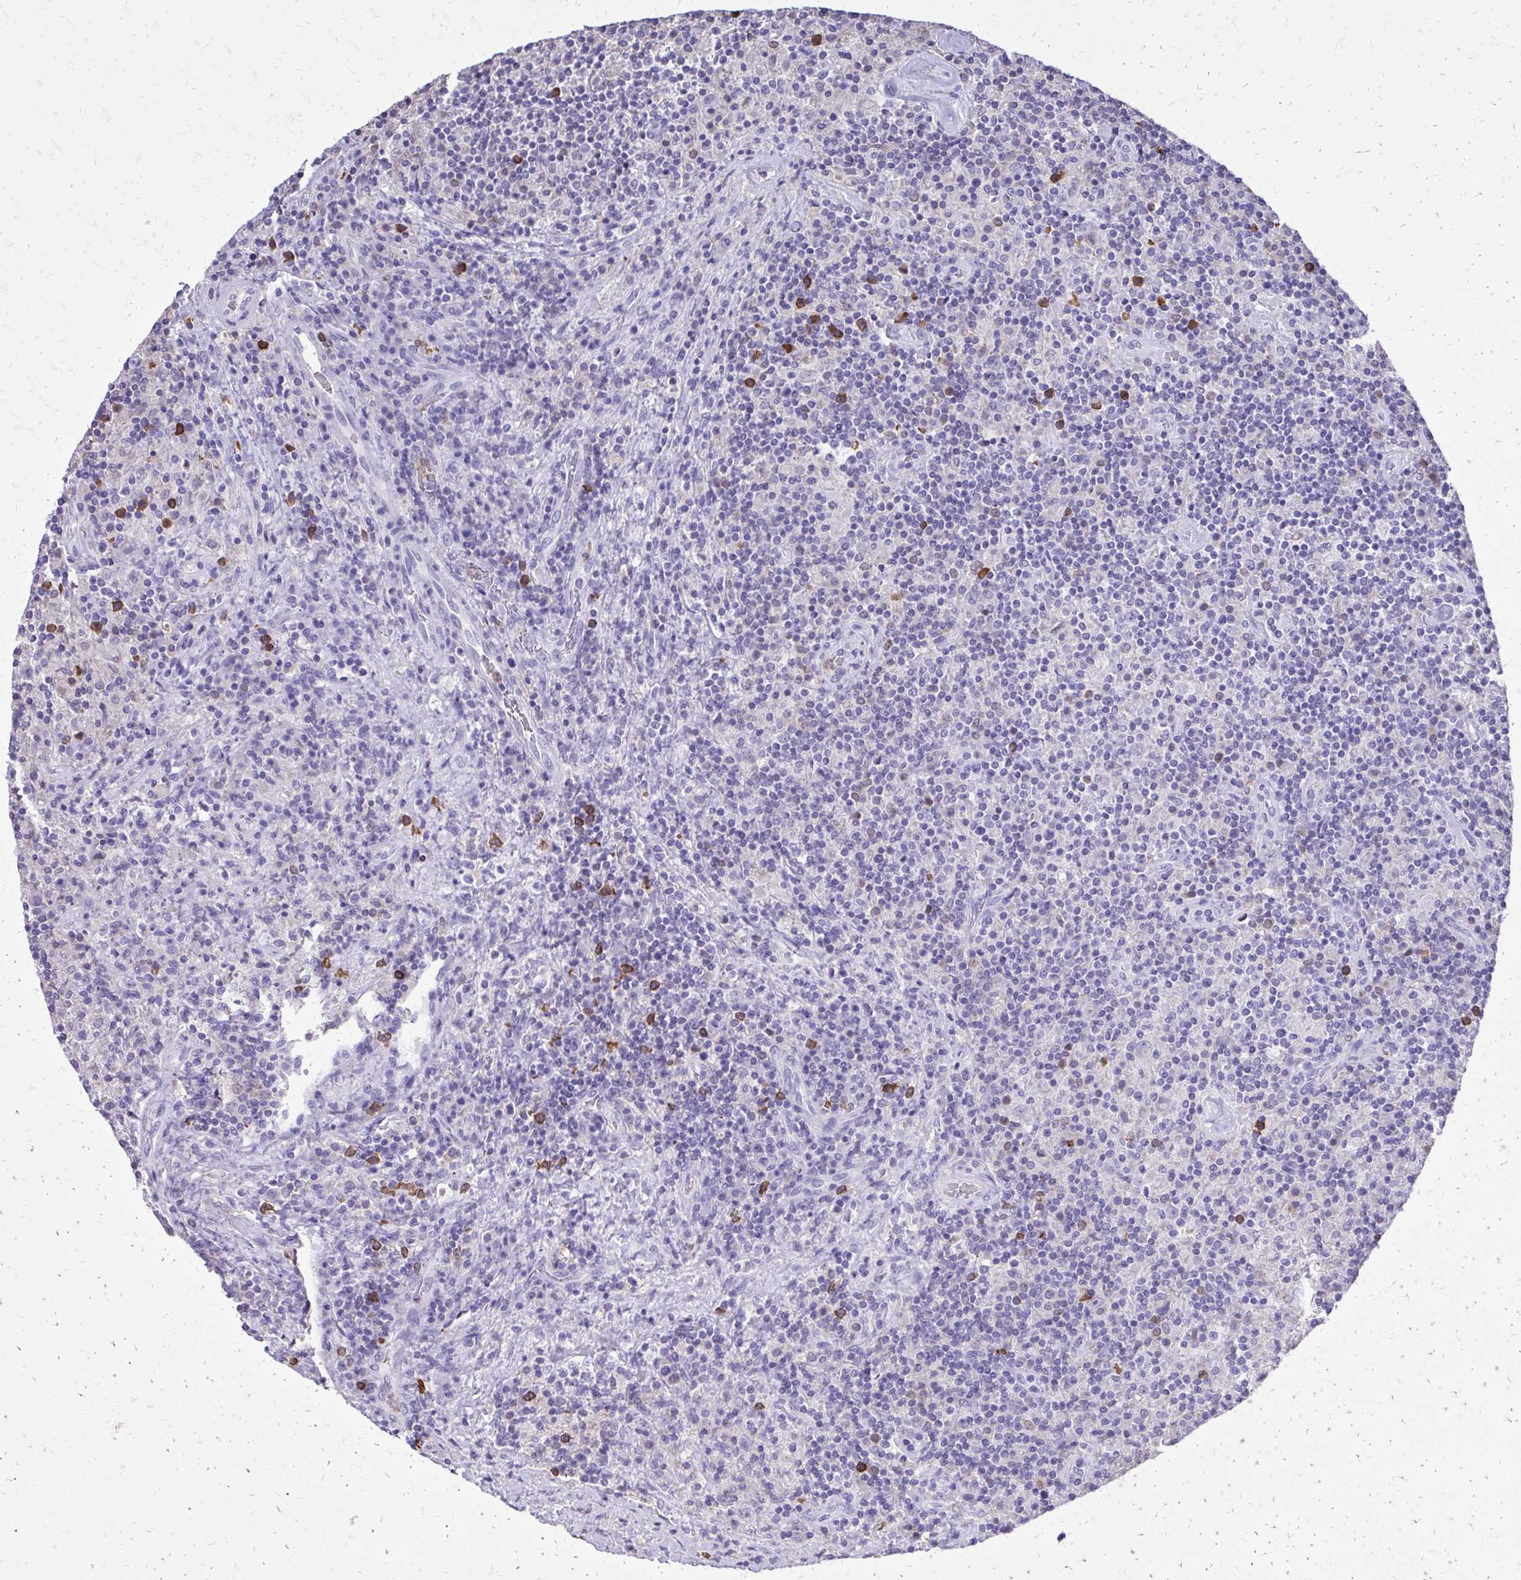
{"staining": {"intensity": "negative", "quantity": "none", "location": "none"}, "tissue": "lymphoma", "cell_type": "Tumor cells", "image_type": "cancer", "snomed": [{"axis": "morphology", "description": "Hodgkin's disease, NOS"}, {"axis": "topography", "description": "Lymph node"}], "caption": "Tumor cells show no significant staining in Hodgkin's disease. Brightfield microscopy of immunohistochemistry stained with DAB (brown) and hematoxylin (blue), captured at high magnification.", "gene": "CAT", "patient": {"sex": "male", "age": 70}}